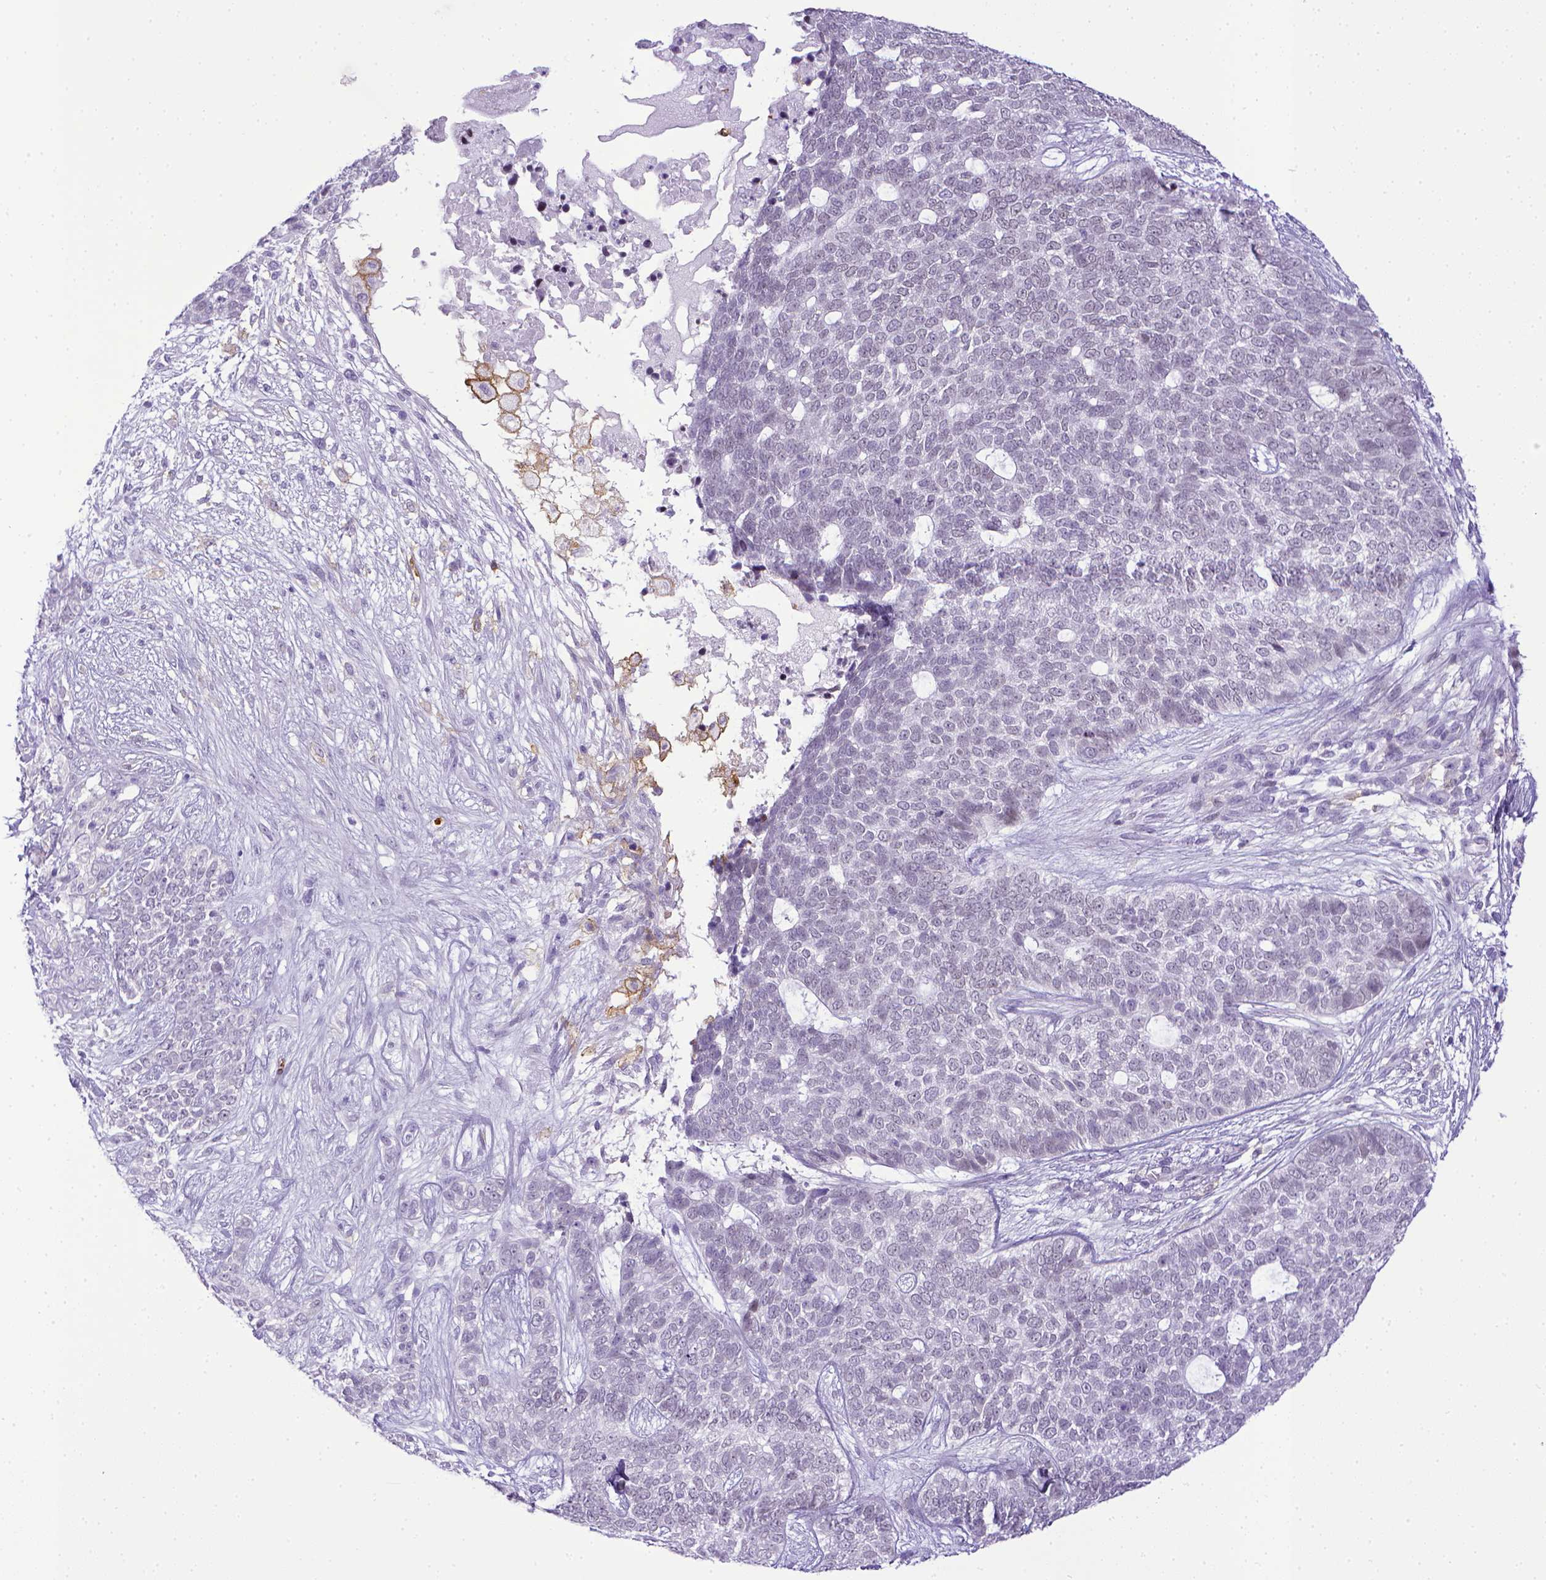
{"staining": {"intensity": "negative", "quantity": "none", "location": "none"}, "tissue": "skin cancer", "cell_type": "Tumor cells", "image_type": "cancer", "snomed": [{"axis": "morphology", "description": "Basal cell carcinoma"}, {"axis": "topography", "description": "Skin"}], "caption": "An image of skin basal cell carcinoma stained for a protein shows no brown staining in tumor cells.", "gene": "ITGAM", "patient": {"sex": "female", "age": 69}}